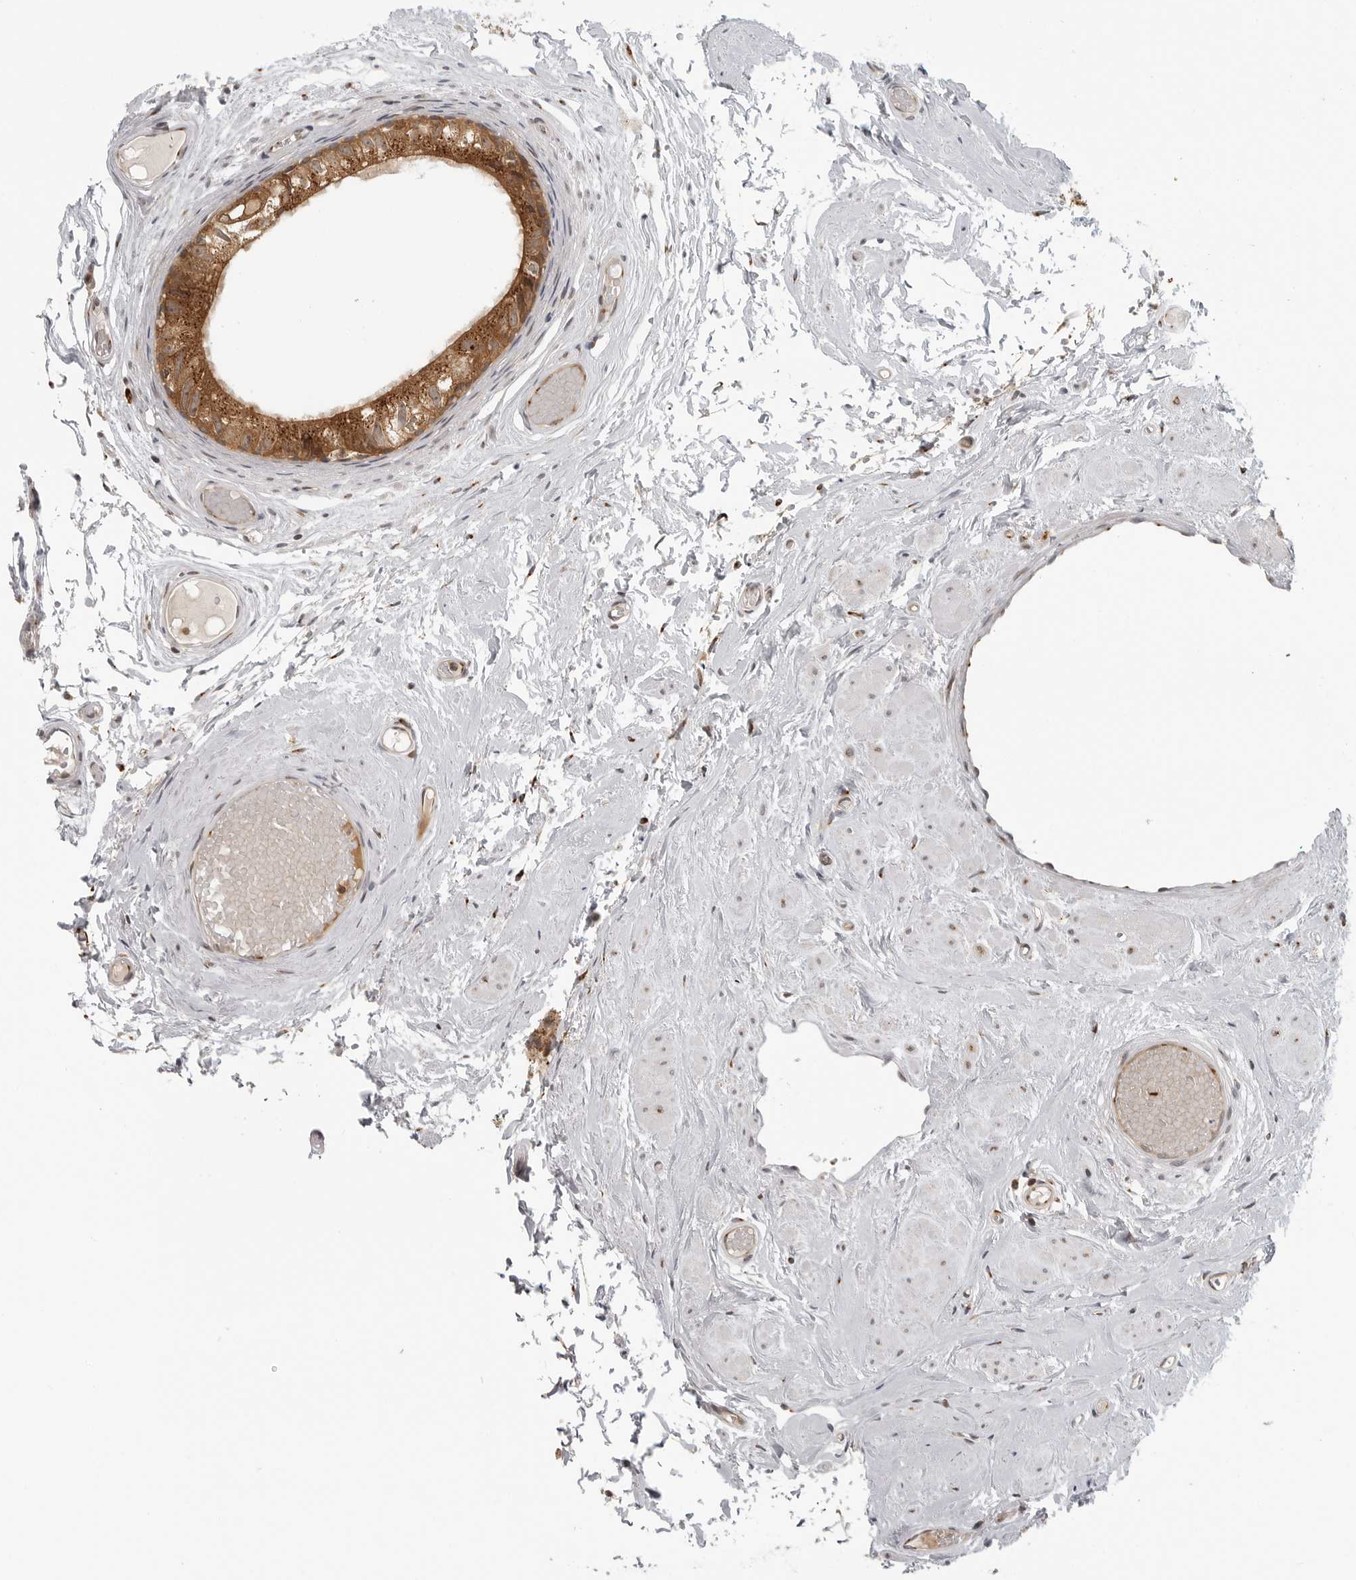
{"staining": {"intensity": "strong", "quantity": ">75%", "location": "cytoplasmic/membranous"}, "tissue": "epididymis", "cell_type": "Glandular cells", "image_type": "normal", "snomed": [{"axis": "morphology", "description": "Normal tissue, NOS"}, {"axis": "topography", "description": "Epididymis"}], "caption": "Unremarkable epididymis reveals strong cytoplasmic/membranous expression in approximately >75% of glandular cells, visualized by immunohistochemistry. The staining was performed using DAB, with brown indicating positive protein expression. Nuclei are stained blue with hematoxylin.", "gene": "COPA", "patient": {"sex": "male", "age": 79}}